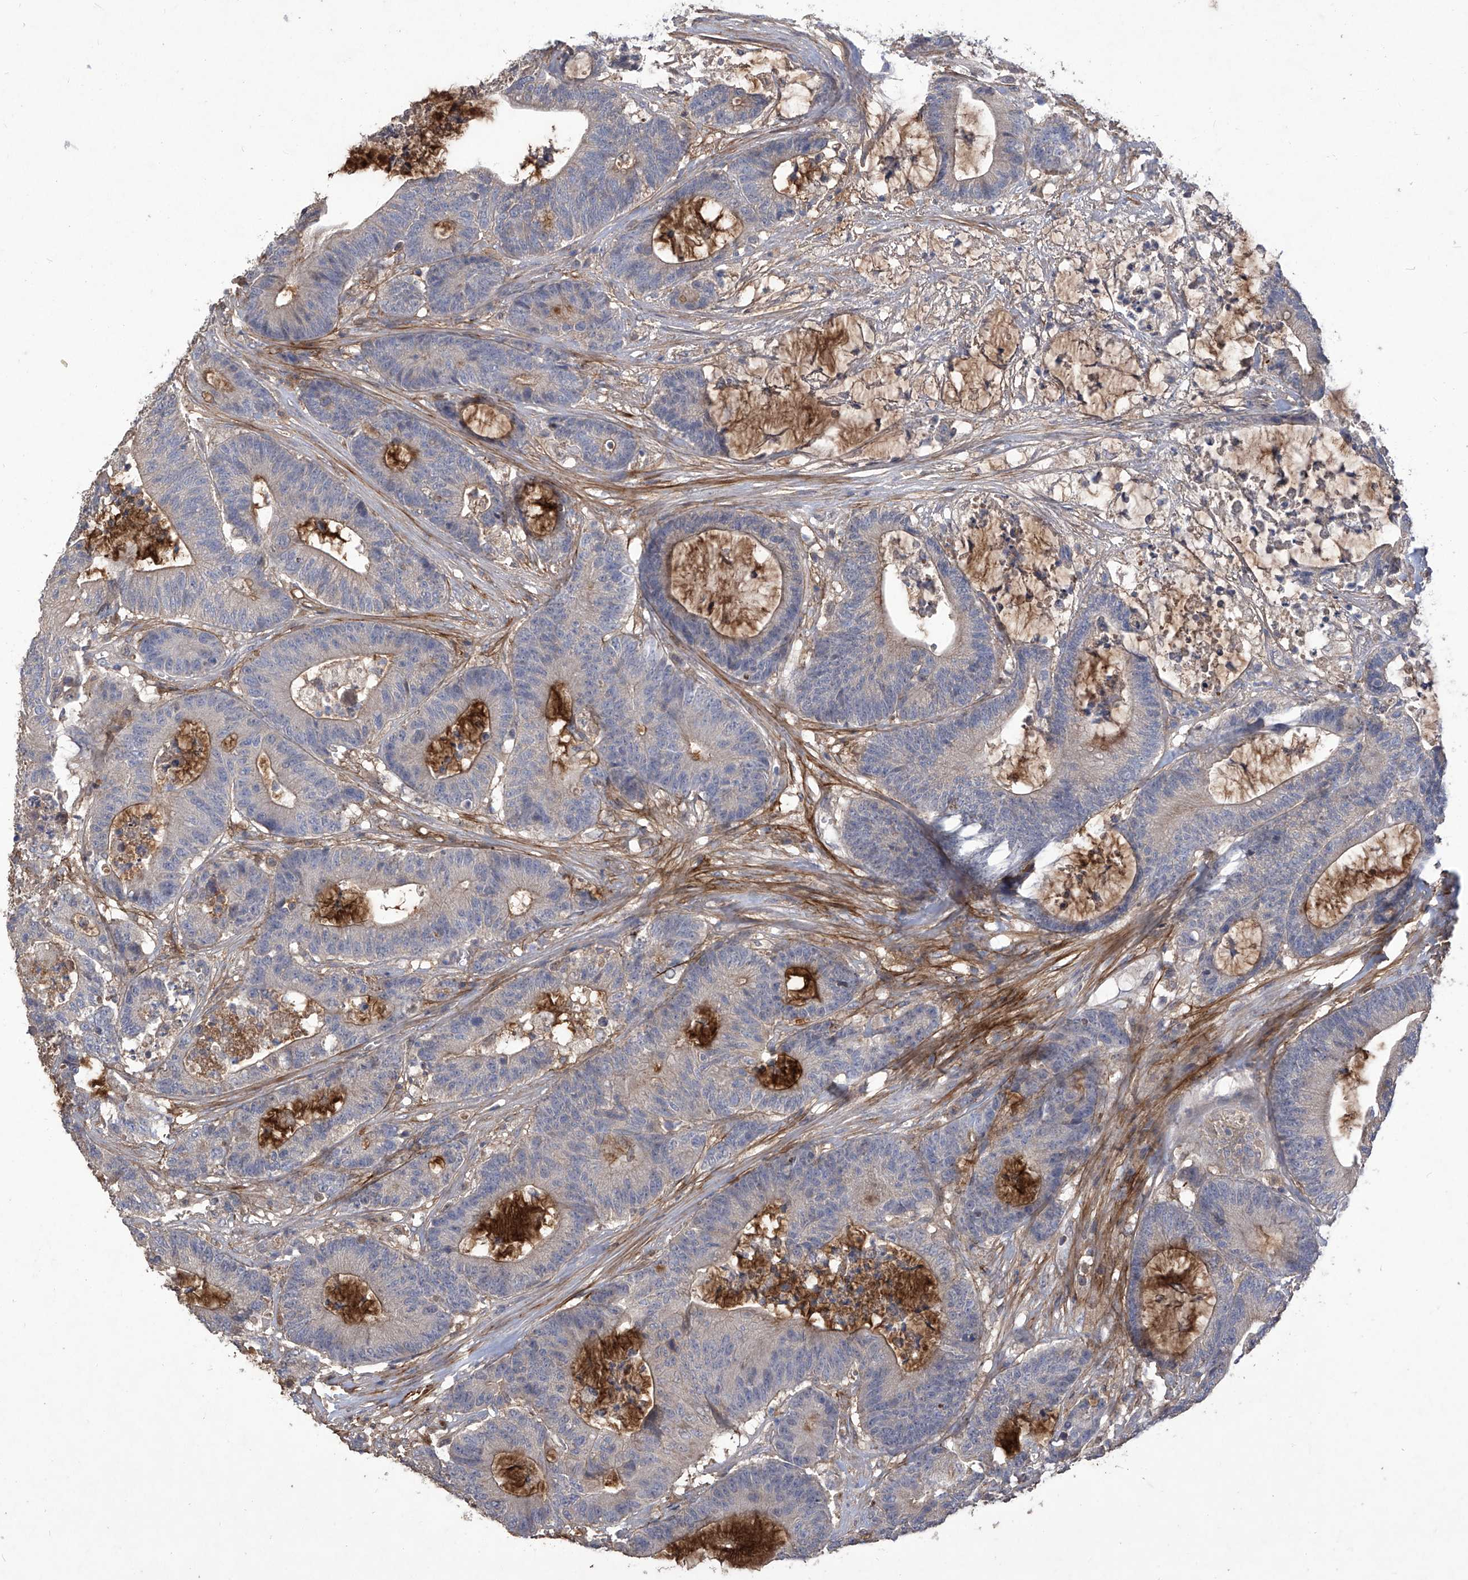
{"staining": {"intensity": "negative", "quantity": "none", "location": "none"}, "tissue": "colorectal cancer", "cell_type": "Tumor cells", "image_type": "cancer", "snomed": [{"axis": "morphology", "description": "Adenocarcinoma, NOS"}, {"axis": "topography", "description": "Colon"}], "caption": "DAB (3,3'-diaminobenzidine) immunohistochemical staining of human colorectal adenocarcinoma demonstrates no significant staining in tumor cells. (Stains: DAB (3,3'-diaminobenzidine) IHC with hematoxylin counter stain, Microscopy: brightfield microscopy at high magnification).", "gene": "TXNIP", "patient": {"sex": "female", "age": 84}}